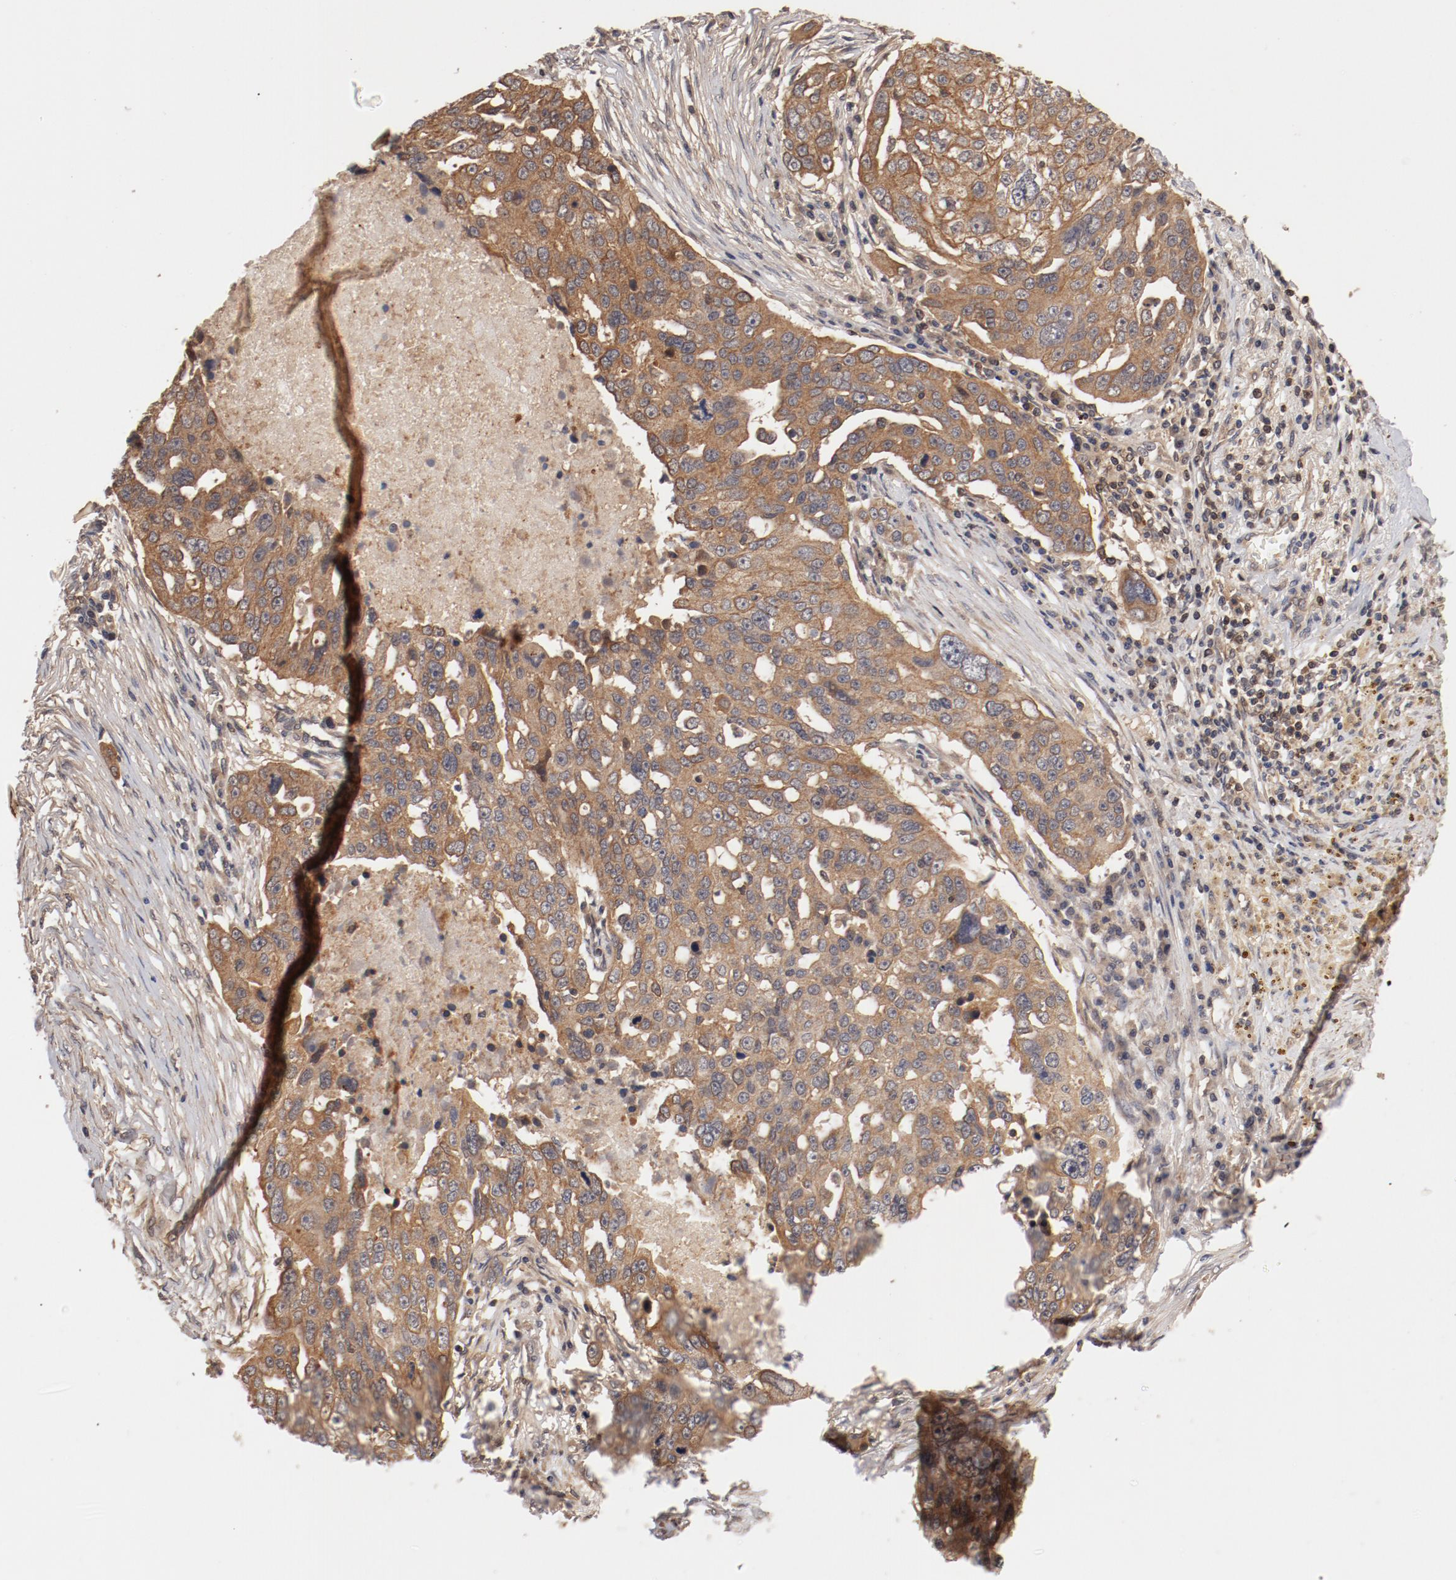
{"staining": {"intensity": "moderate", "quantity": ">75%", "location": "cytoplasmic/membranous"}, "tissue": "ovarian cancer", "cell_type": "Tumor cells", "image_type": "cancer", "snomed": [{"axis": "morphology", "description": "Carcinoma, endometroid"}, {"axis": "topography", "description": "Ovary"}], "caption": "Endometroid carcinoma (ovarian) stained for a protein (brown) shows moderate cytoplasmic/membranous positive expression in approximately >75% of tumor cells.", "gene": "GUF1", "patient": {"sex": "female", "age": 75}}